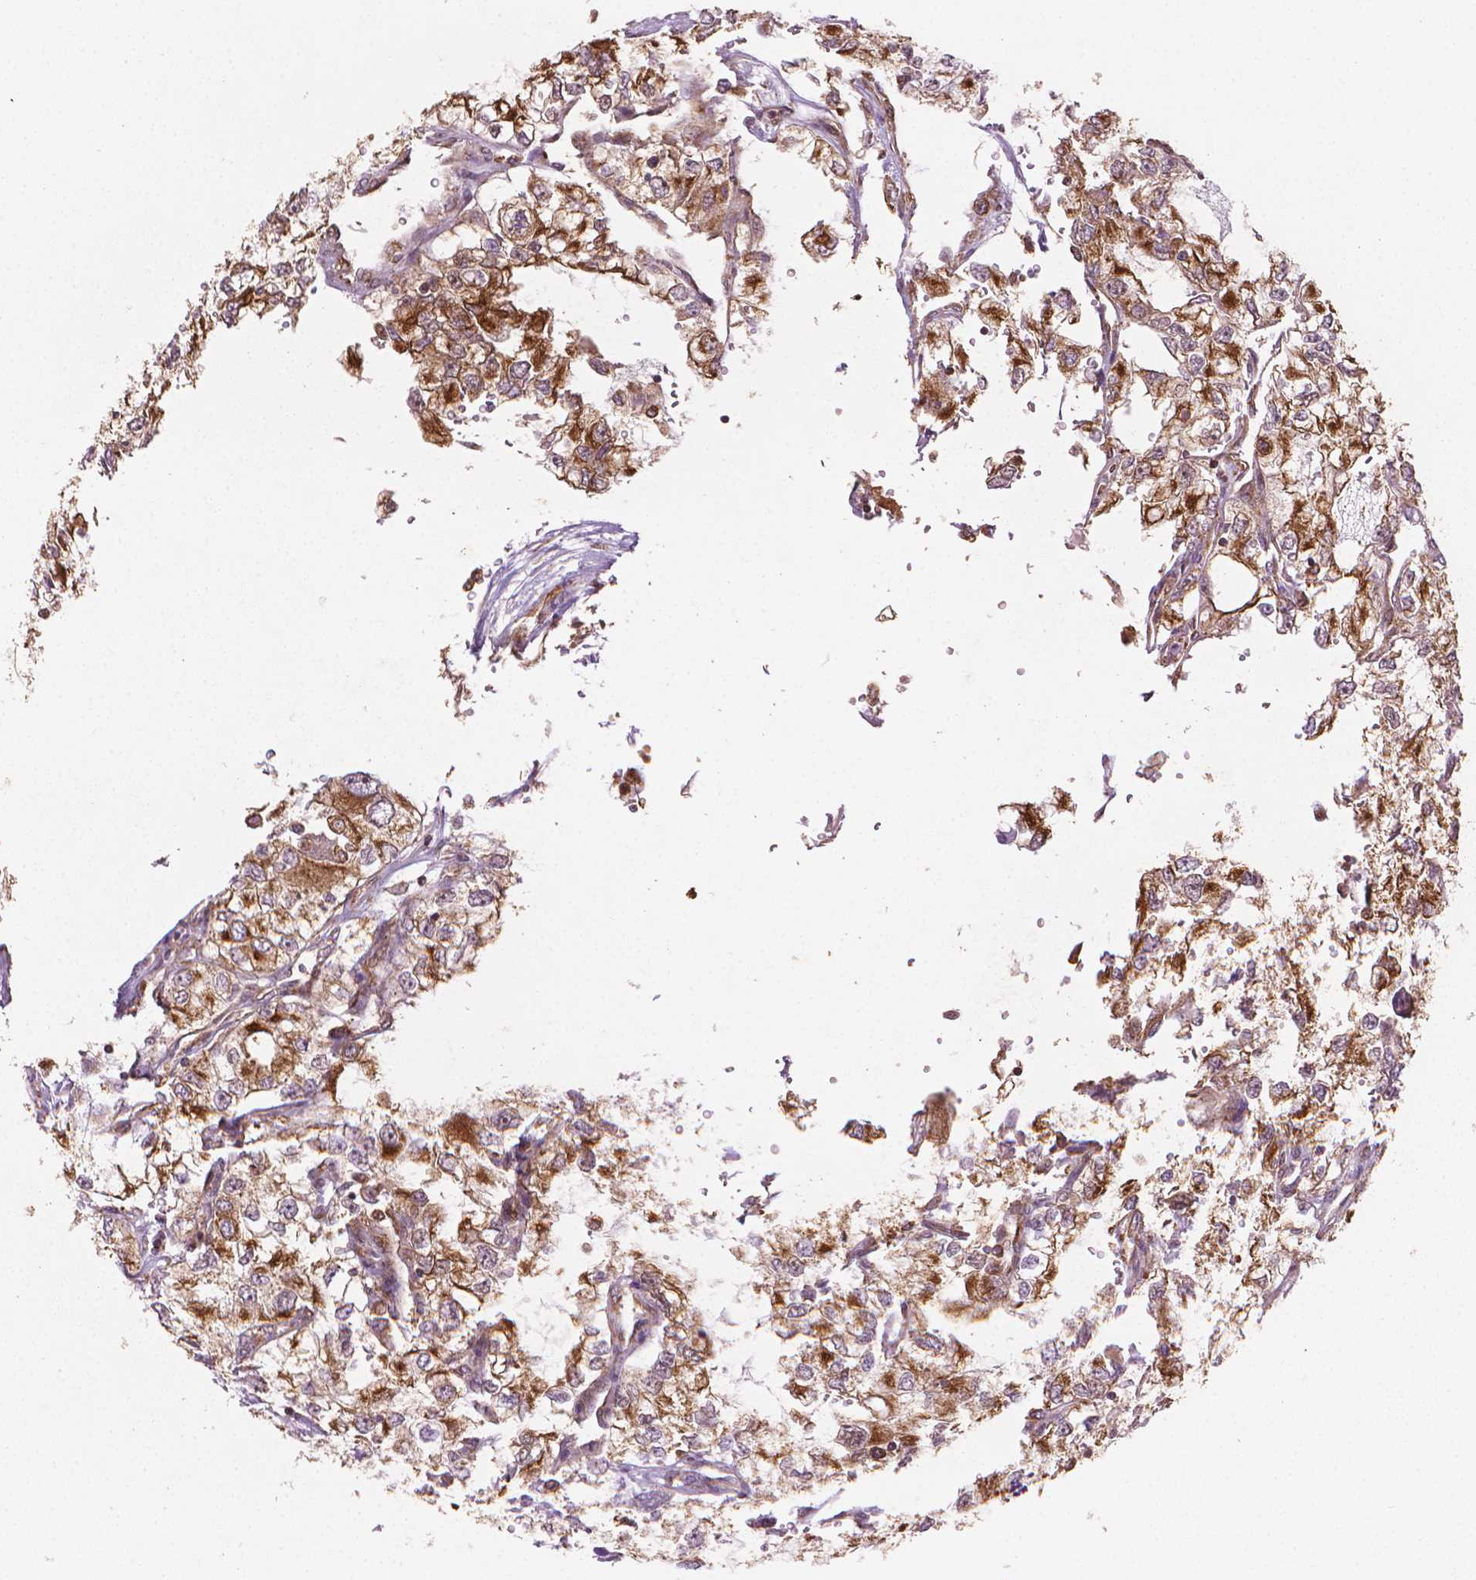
{"staining": {"intensity": "moderate", "quantity": ">75%", "location": "cytoplasmic/membranous"}, "tissue": "renal cancer", "cell_type": "Tumor cells", "image_type": "cancer", "snomed": [{"axis": "morphology", "description": "Adenocarcinoma, NOS"}, {"axis": "topography", "description": "Kidney"}], "caption": "IHC of human adenocarcinoma (renal) shows medium levels of moderate cytoplasmic/membranous staining in approximately >75% of tumor cells.", "gene": "VARS2", "patient": {"sex": "female", "age": 59}}